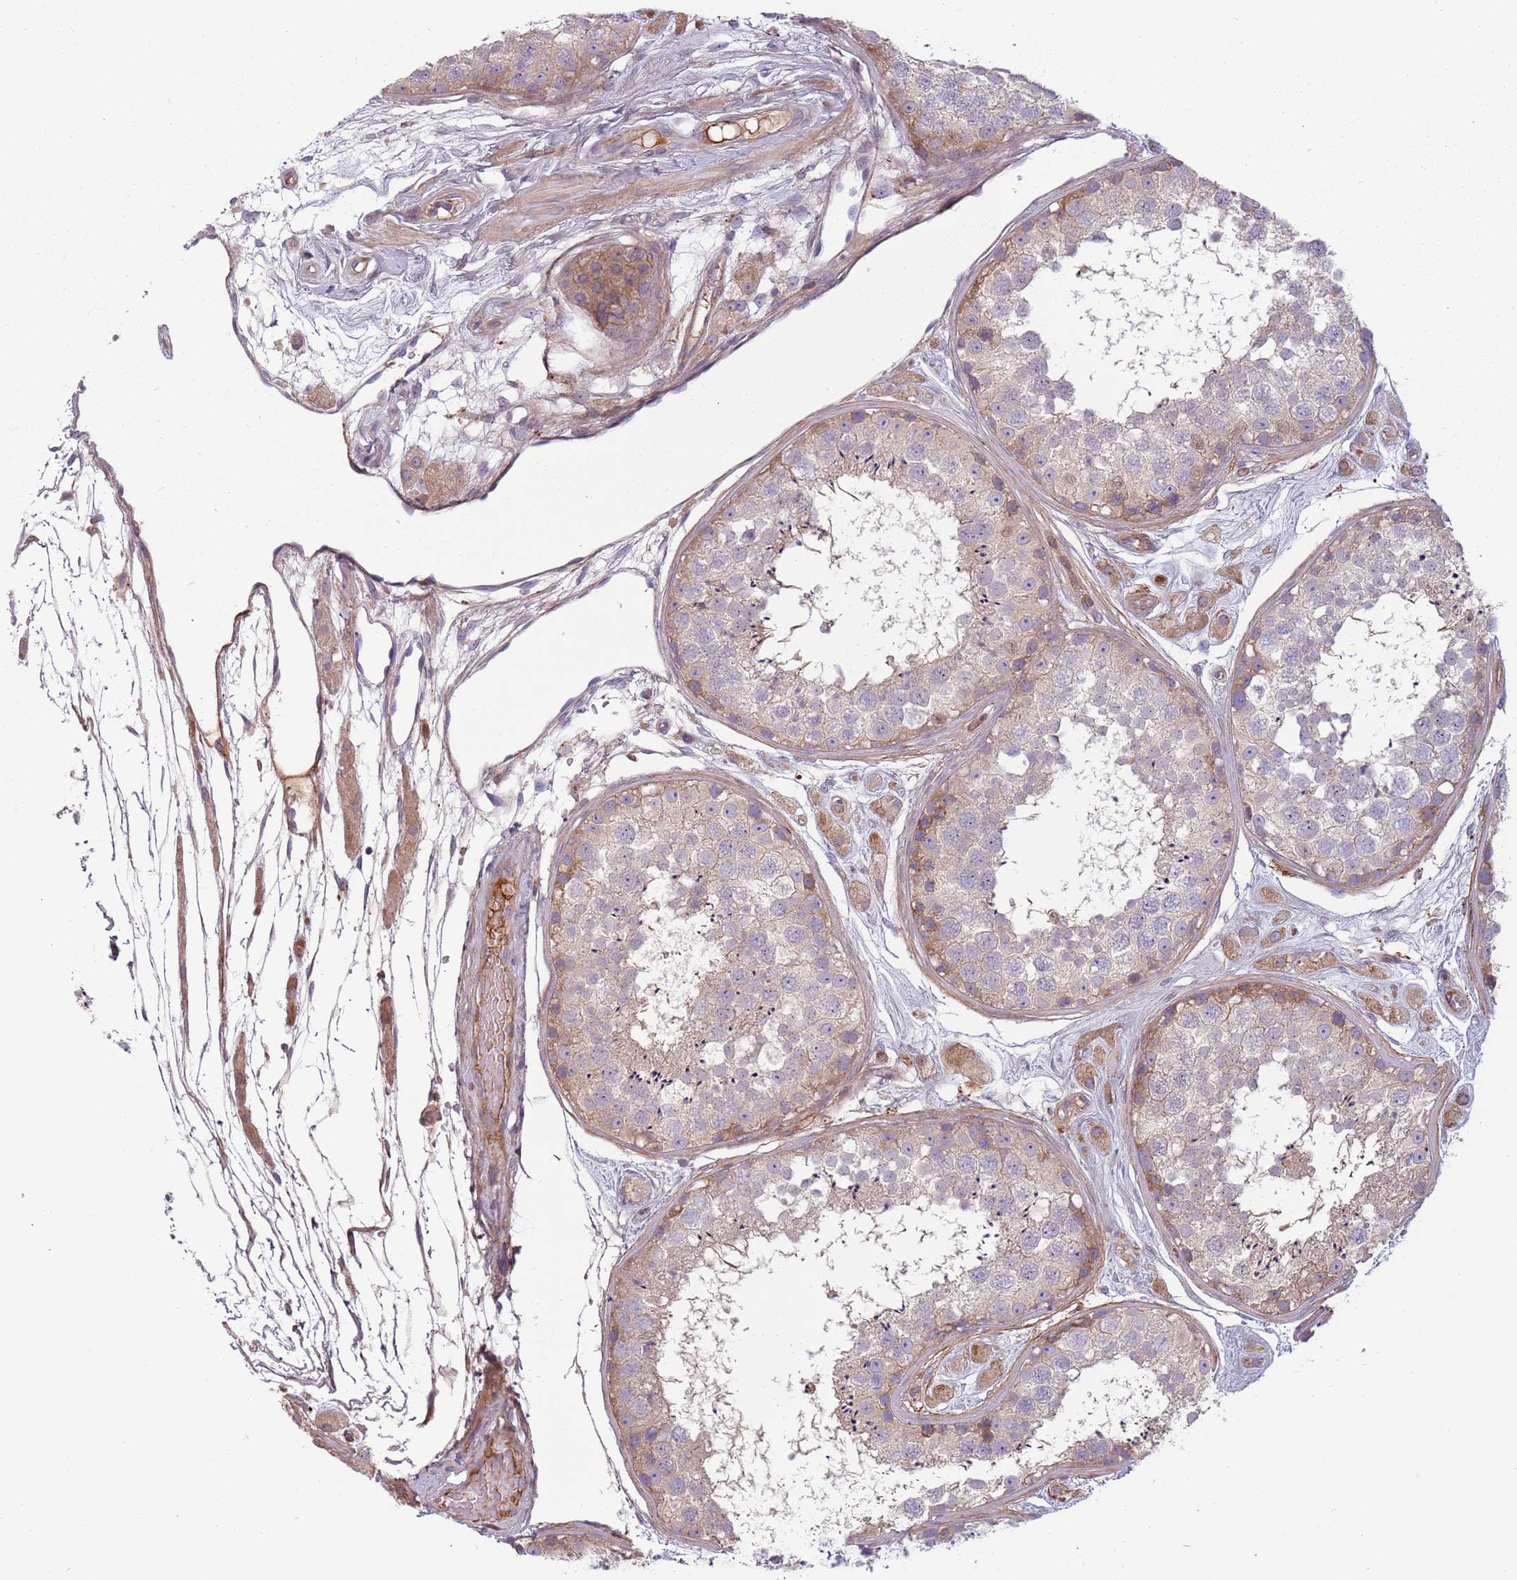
{"staining": {"intensity": "weak", "quantity": "25%-75%", "location": "cytoplasmic/membranous"}, "tissue": "testis", "cell_type": "Cells in seminiferous ducts", "image_type": "normal", "snomed": [{"axis": "morphology", "description": "Normal tissue, NOS"}, {"axis": "topography", "description": "Testis"}], "caption": "Immunohistochemistry of normal human testis exhibits low levels of weak cytoplasmic/membranous expression in about 25%-75% of cells in seminiferous ducts. The staining was performed using DAB to visualize the protein expression in brown, while the nuclei were stained in blue with hematoxylin (Magnification: 20x).", "gene": "NADK", "patient": {"sex": "male", "age": 25}}